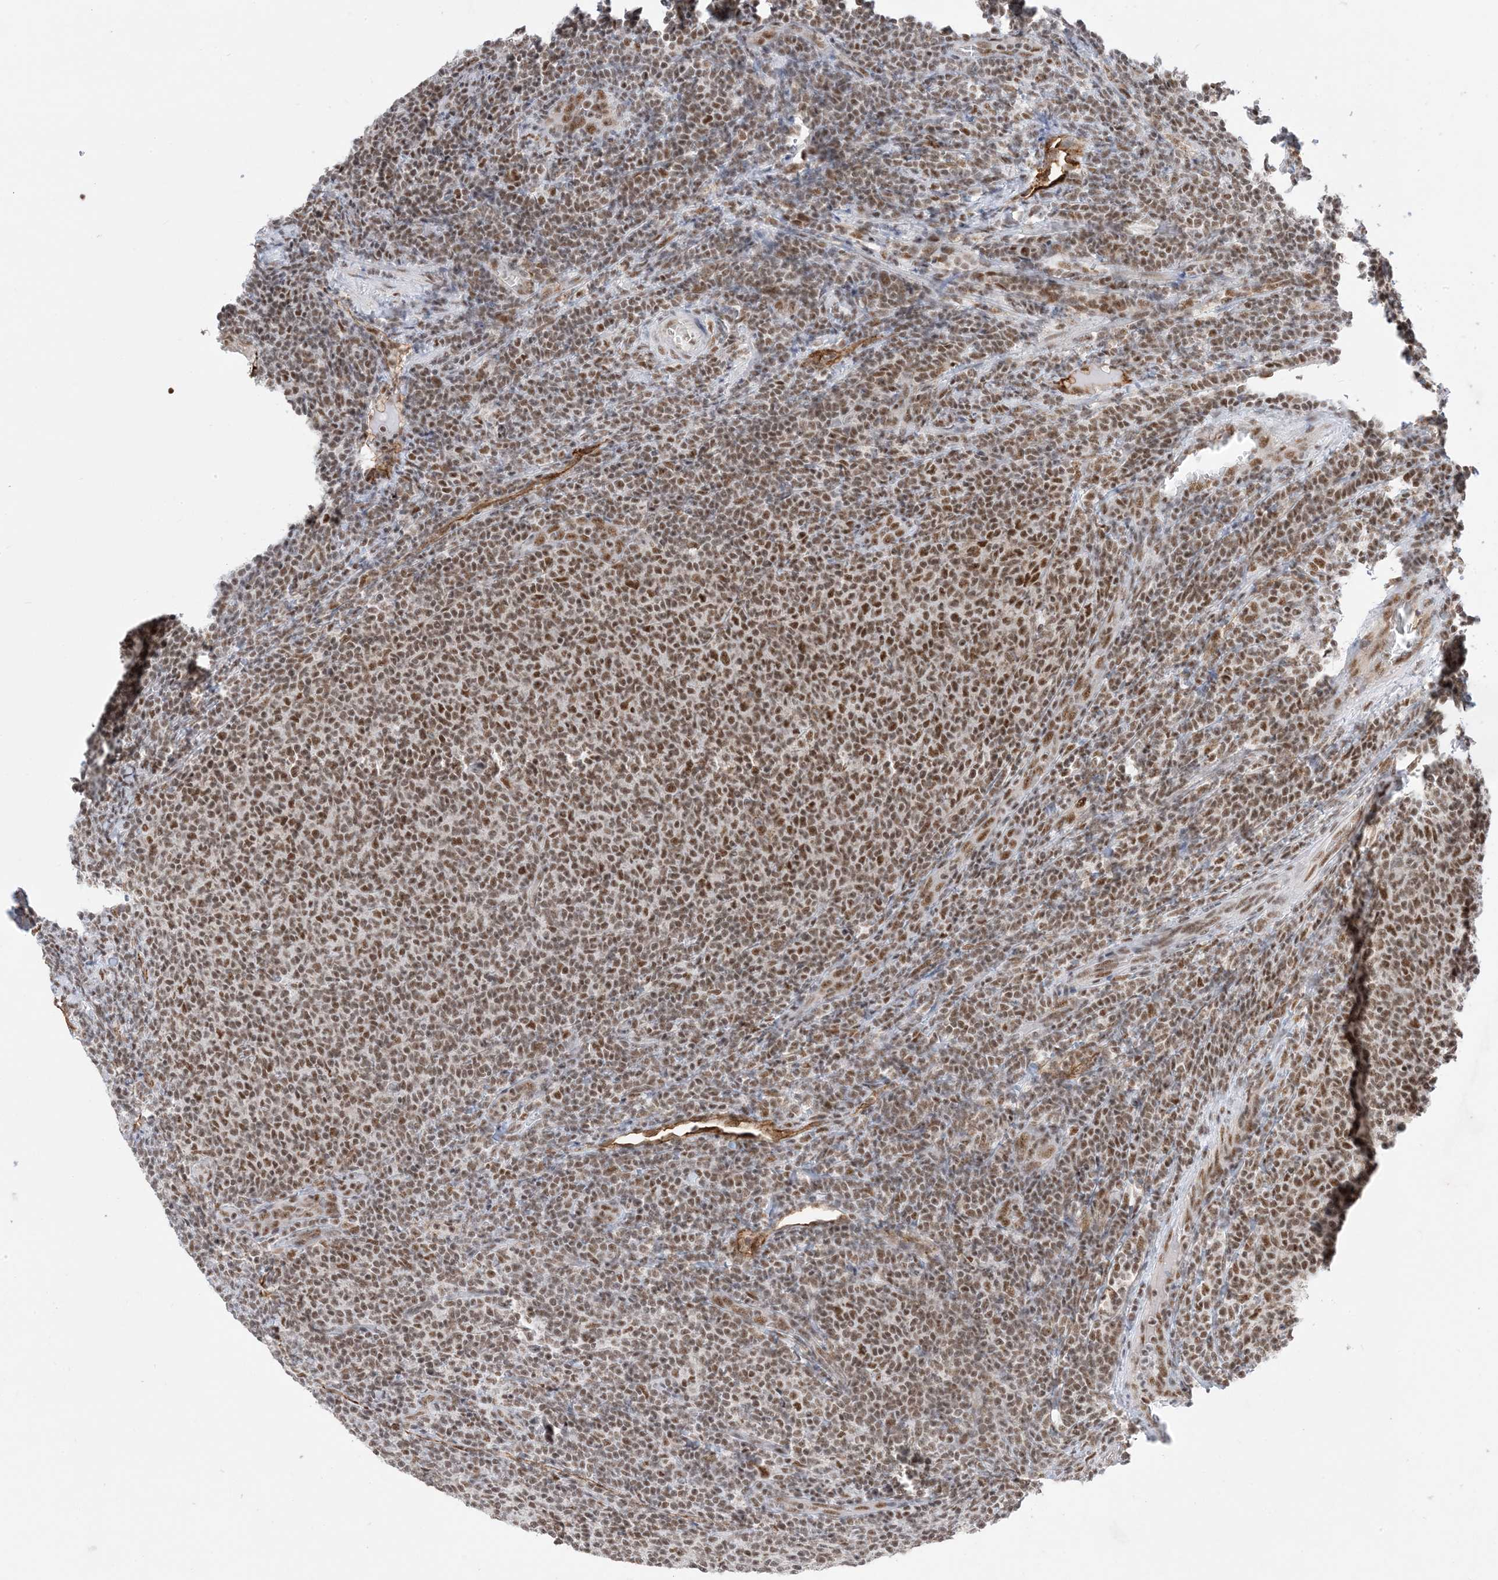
{"staining": {"intensity": "moderate", "quantity": ">75%", "location": "nuclear"}, "tissue": "lymphoma", "cell_type": "Tumor cells", "image_type": "cancer", "snomed": [{"axis": "morphology", "description": "Malignant lymphoma, non-Hodgkin's type, Low grade"}, {"axis": "topography", "description": "Lymph node"}], "caption": "Lymphoma stained with DAB immunohistochemistry (IHC) displays medium levels of moderate nuclear positivity in about >75% of tumor cells. (IHC, brightfield microscopy, high magnification).", "gene": "SF3A3", "patient": {"sex": "male", "age": 66}}